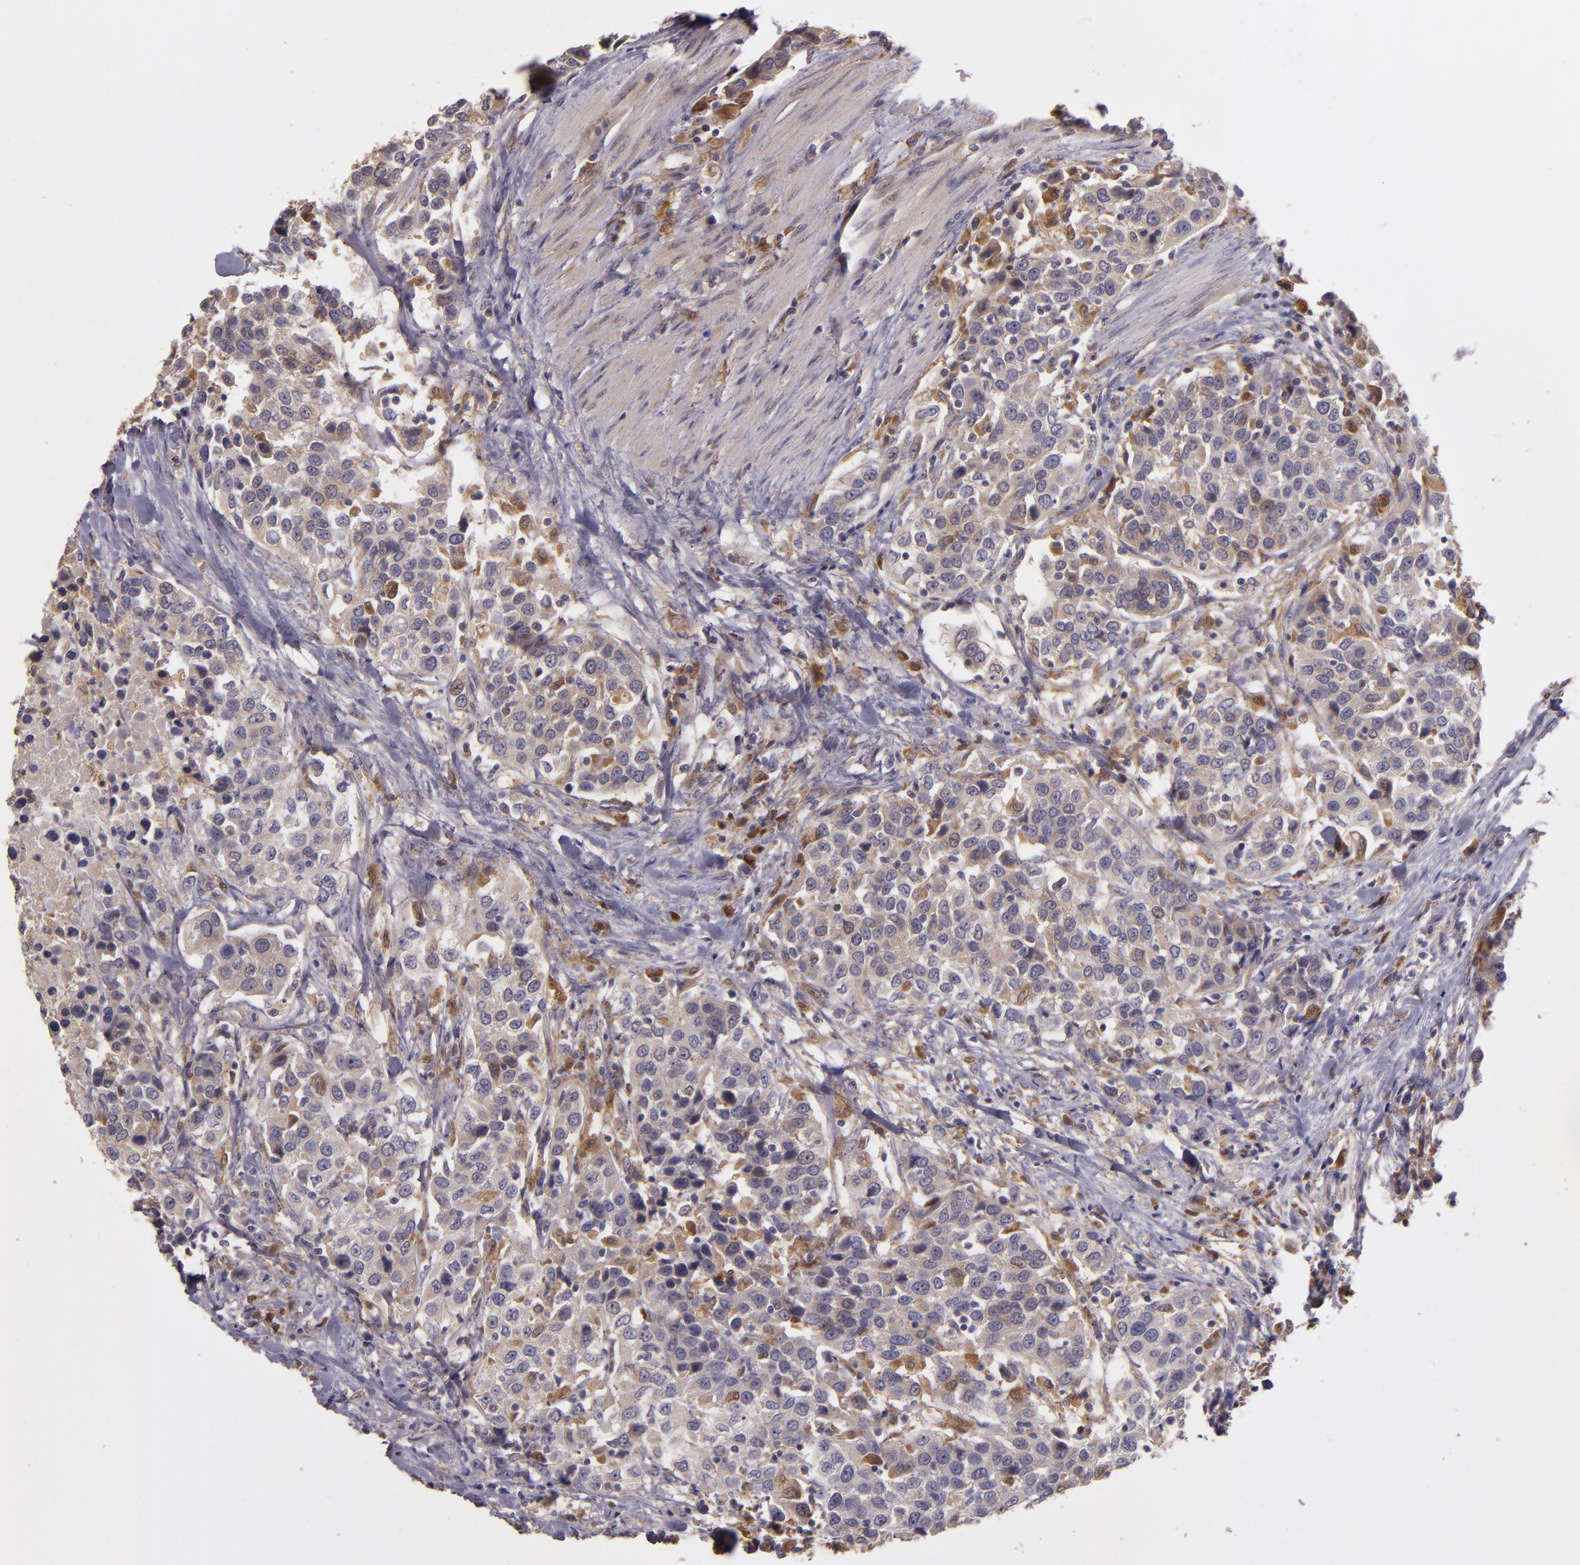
{"staining": {"intensity": "weak", "quantity": ">75%", "location": "cytoplasmic/membranous"}, "tissue": "urothelial cancer", "cell_type": "Tumor cells", "image_type": "cancer", "snomed": [{"axis": "morphology", "description": "Urothelial carcinoma, High grade"}, {"axis": "topography", "description": "Urinary bladder"}], "caption": "Urothelial carcinoma (high-grade) was stained to show a protein in brown. There is low levels of weak cytoplasmic/membranous staining in approximately >75% of tumor cells. The staining was performed using DAB, with brown indicating positive protein expression. Nuclei are stained blue with hematoxylin.", "gene": "FHIT", "patient": {"sex": "female", "age": 80}}